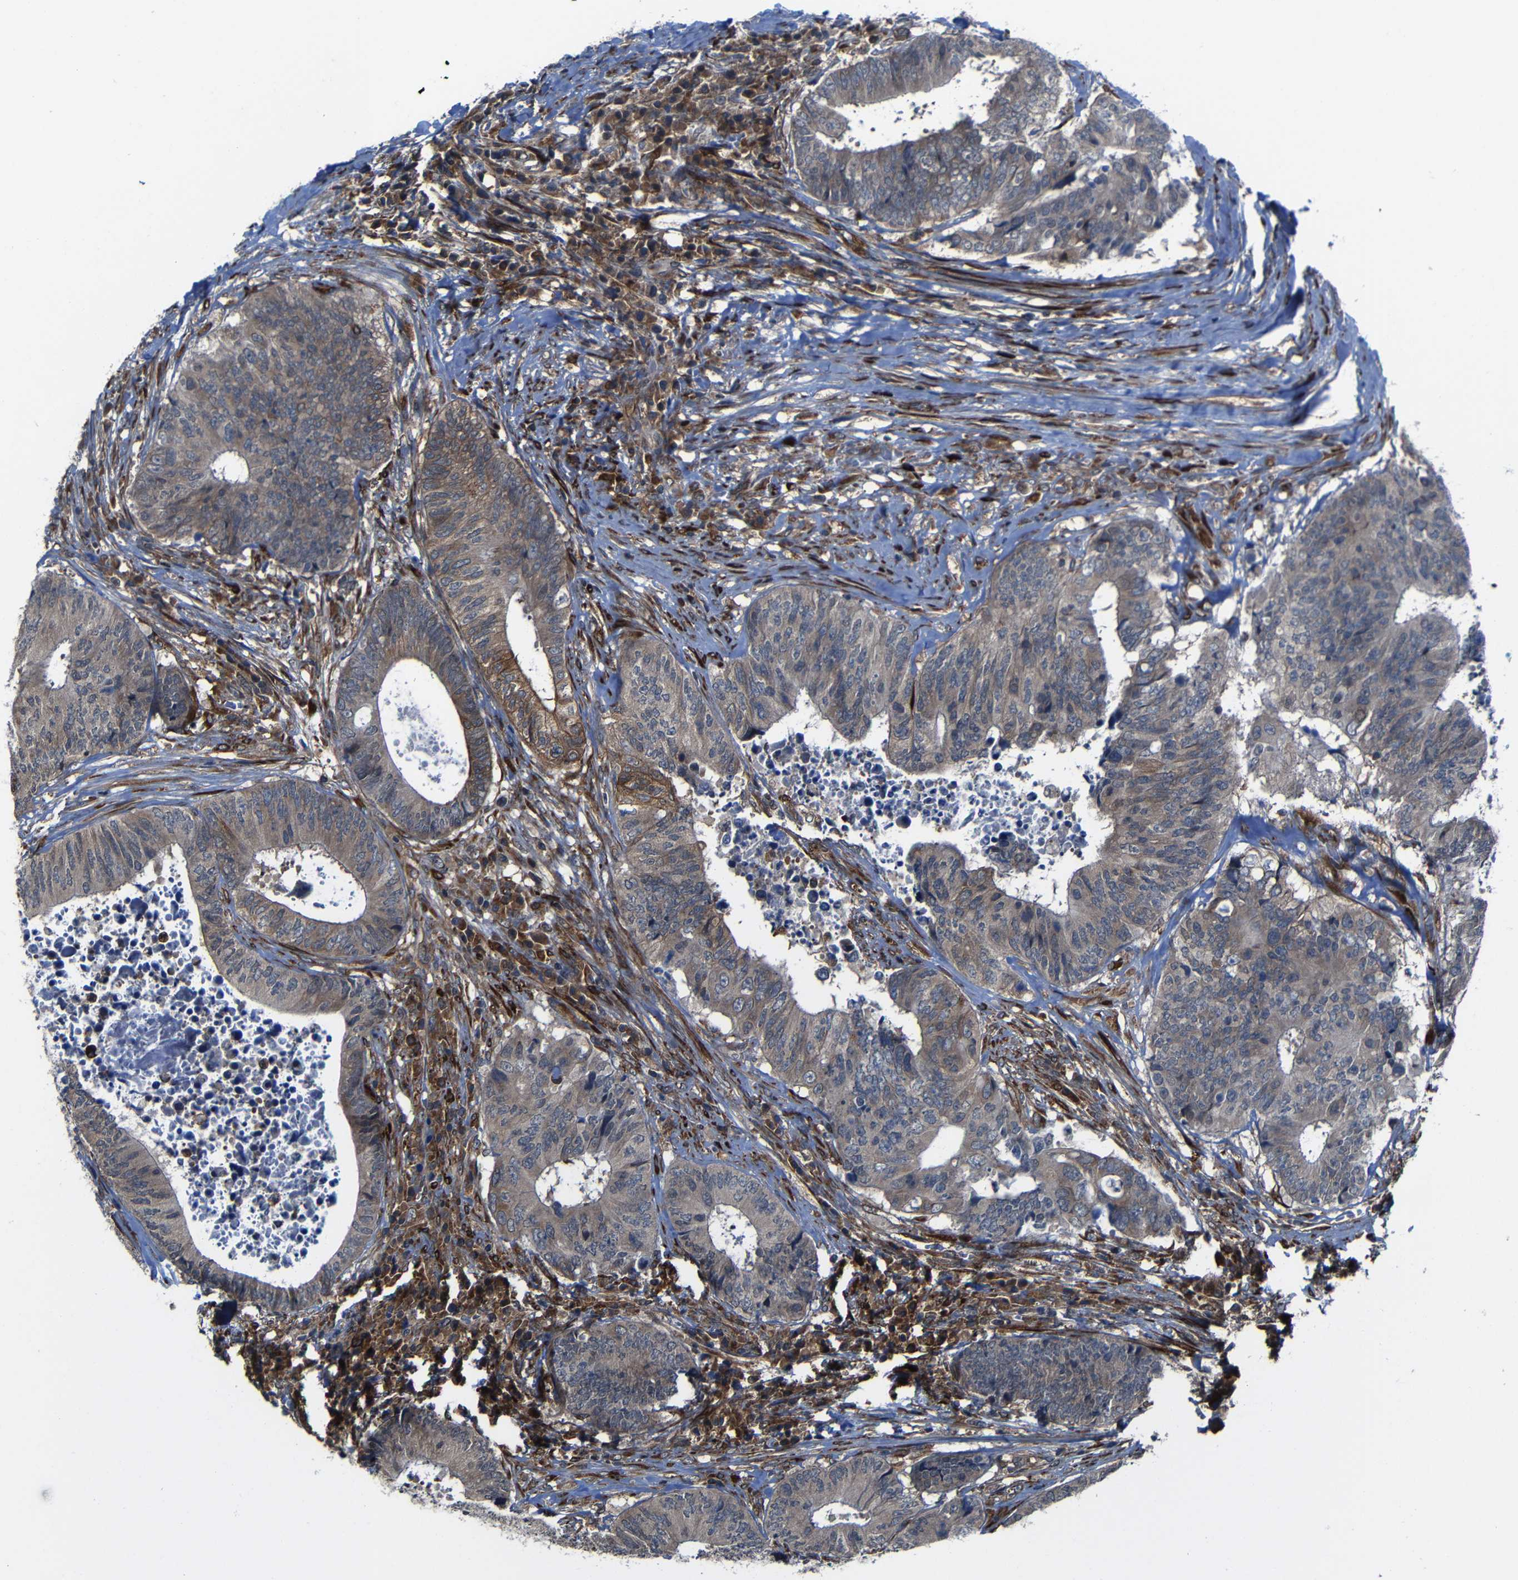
{"staining": {"intensity": "moderate", "quantity": ">75%", "location": "cytoplasmic/membranous"}, "tissue": "colorectal cancer", "cell_type": "Tumor cells", "image_type": "cancer", "snomed": [{"axis": "morphology", "description": "Adenocarcinoma, NOS"}, {"axis": "topography", "description": "Rectum"}], "caption": "This image displays IHC staining of colorectal cancer (adenocarcinoma), with medium moderate cytoplasmic/membranous staining in approximately >75% of tumor cells.", "gene": "KIAA0513", "patient": {"sex": "male", "age": 72}}